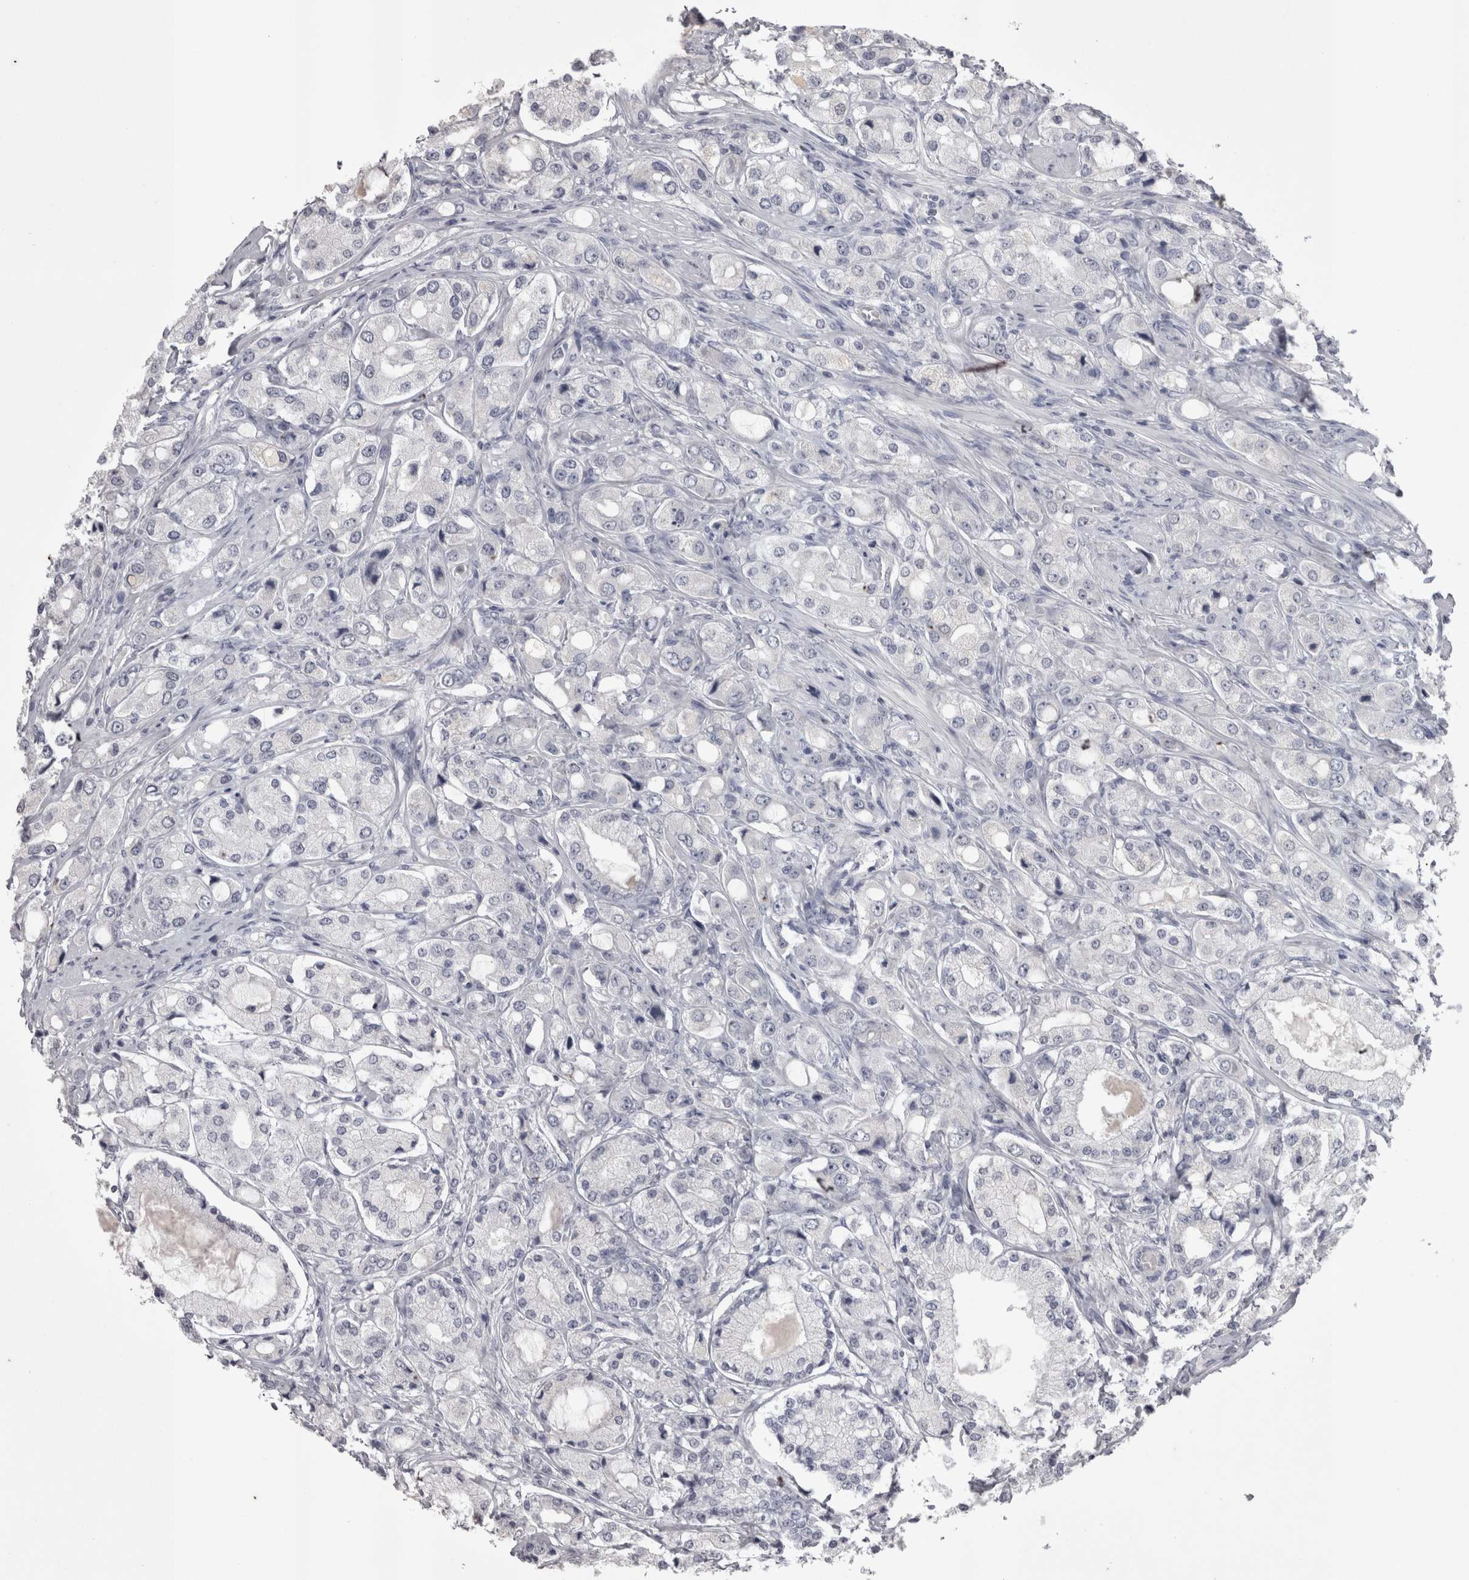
{"staining": {"intensity": "negative", "quantity": "none", "location": "none"}, "tissue": "prostate cancer", "cell_type": "Tumor cells", "image_type": "cancer", "snomed": [{"axis": "morphology", "description": "Adenocarcinoma, High grade"}, {"axis": "topography", "description": "Prostate"}], "caption": "Photomicrograph shows no protein positivity in tumor cells of prostate cancer (adenocarcinoma (high-grade)) tissue. (DAB immunohistochemistry (IHC), high magnification).", "gene": "LAX1", "patient": {"sex": "male", "age": 65}}